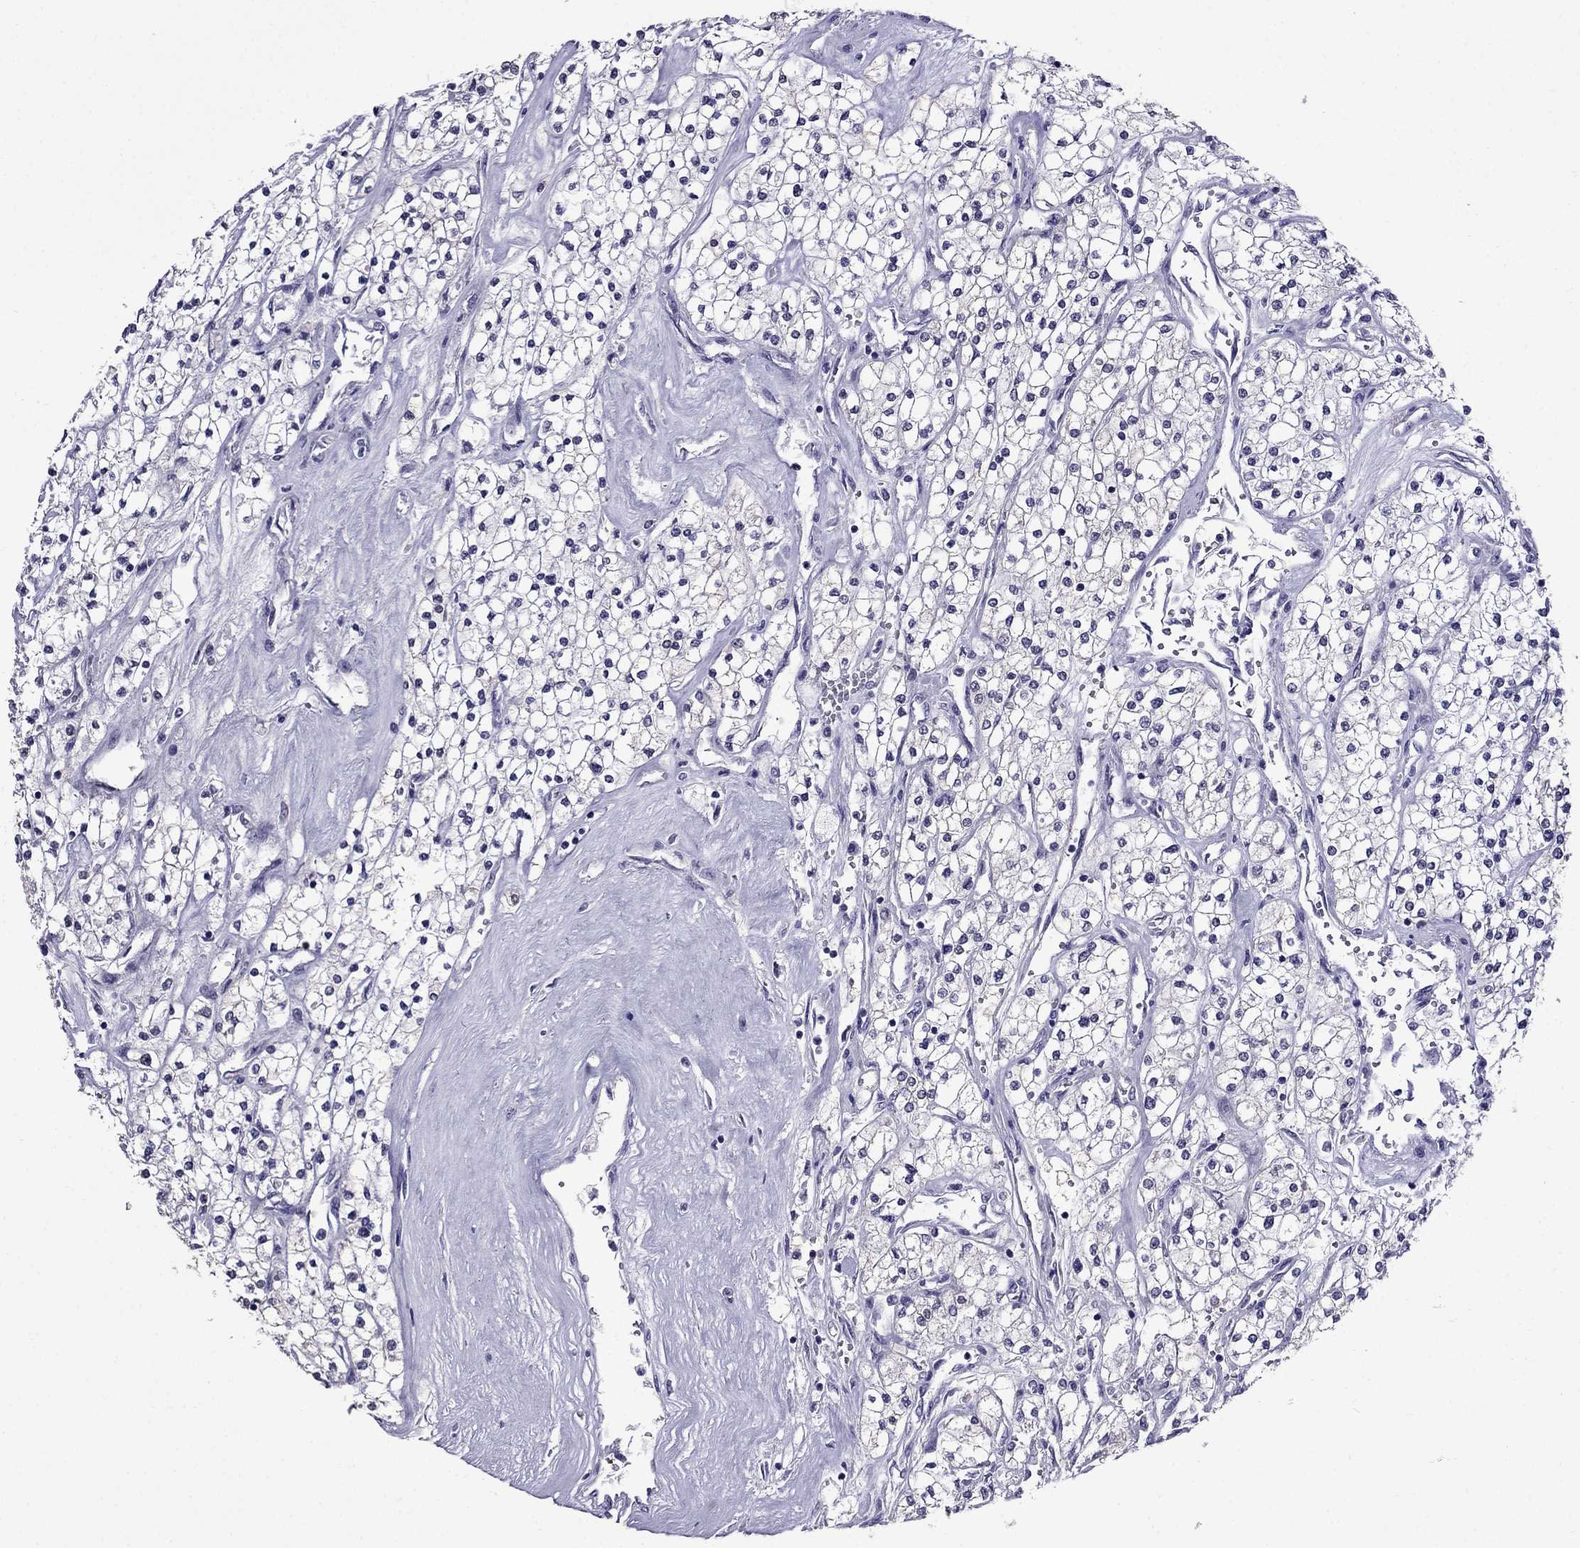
{"staining": {"intensity": "negative", "quantity": "none", "location": "none"}, "tissue": "renal cancer", "cell_type": "Tumor cells", "image_type": "cancer", "snomed": [{"axis": "morphology", "description": "Adenocarcinoma, NOS"}, {"axis": "topography", "description": "Kidney"}], "caption": "High magnification brightfield microscopy of renal cancer (adenocarcinoma) stained with DAB (brown) and counterstained with hematoxylin (blue): tumor cells show no significant staining.", "gene": "OLFM4", "patient": {"sex": "male", "age": 80}}